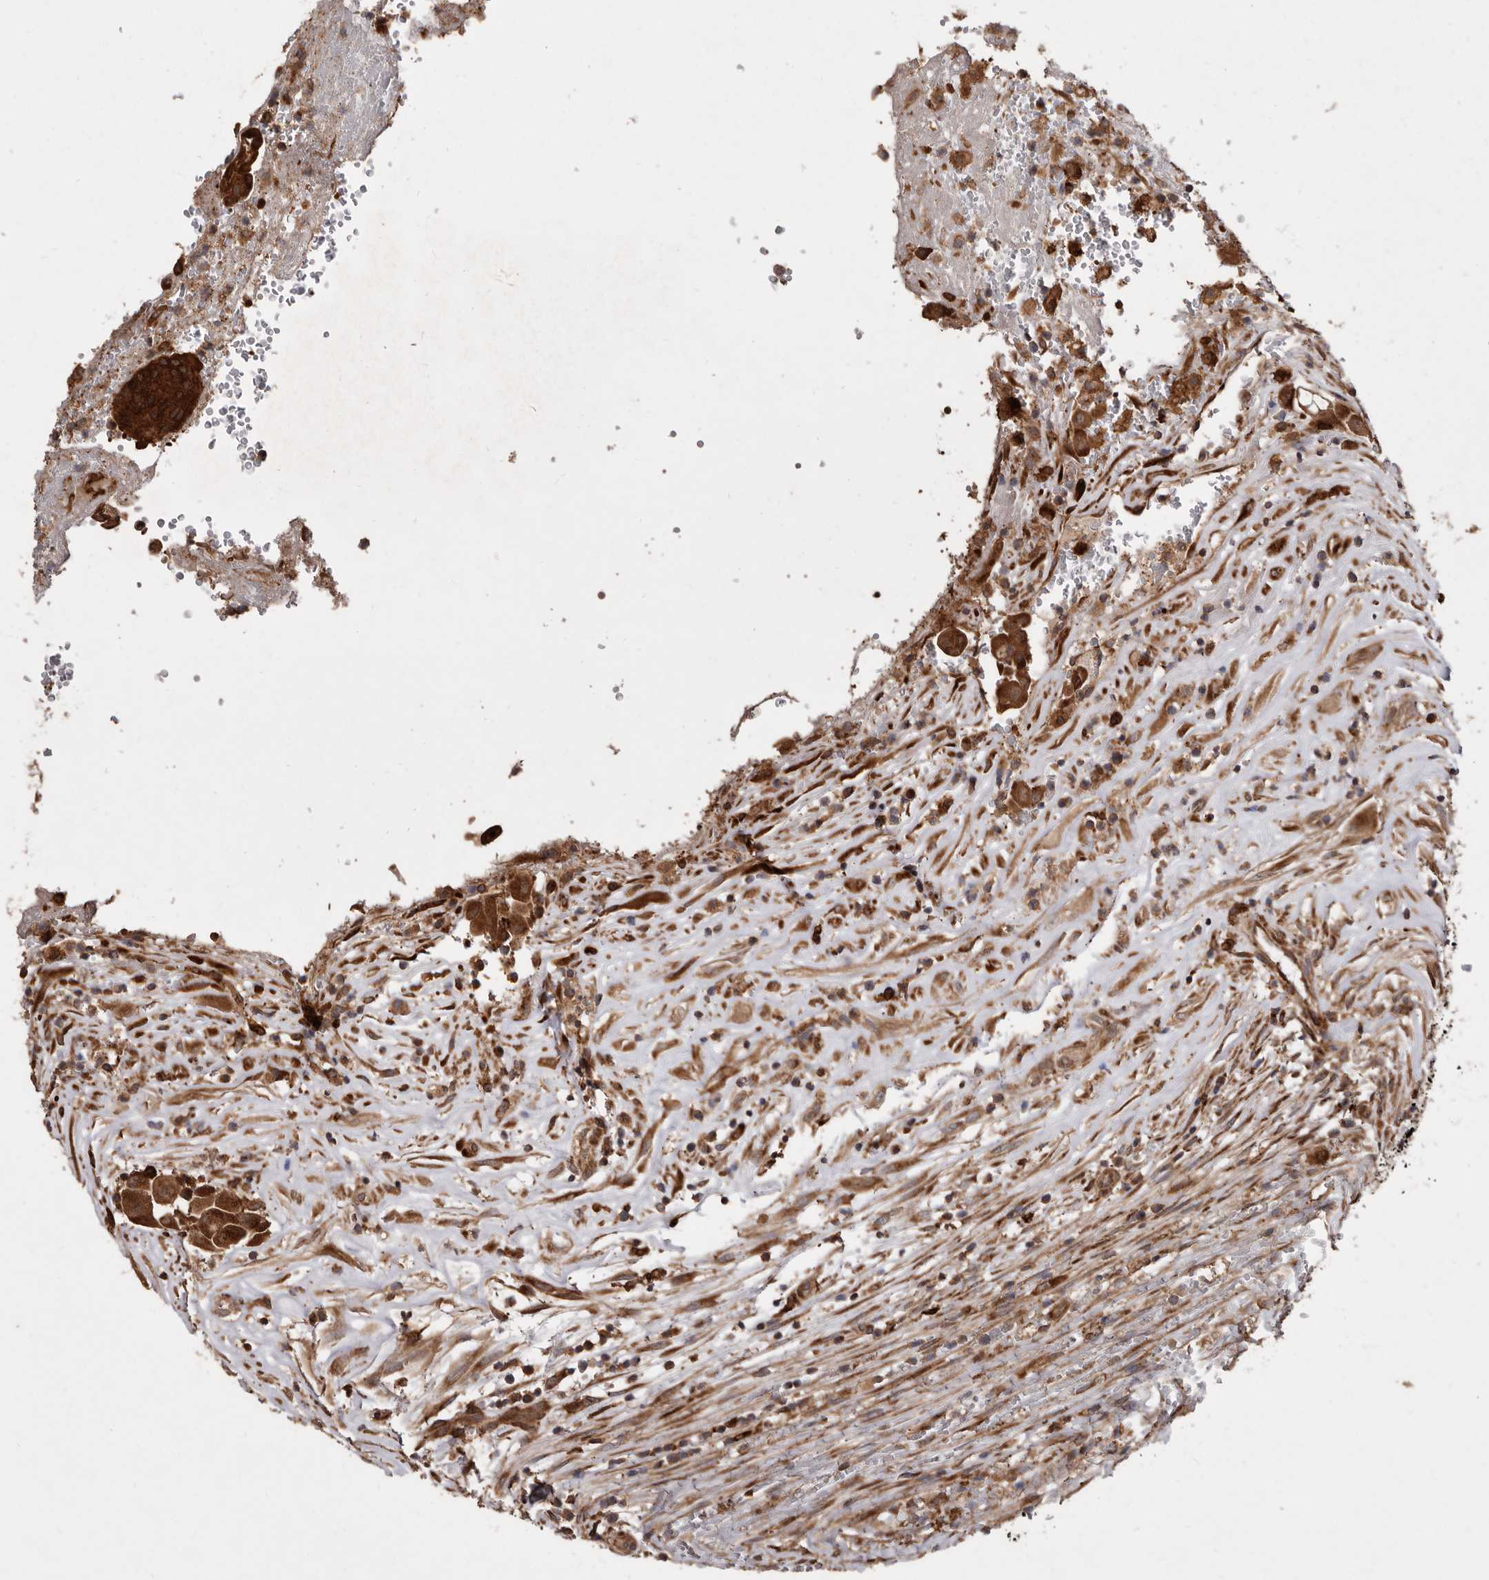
{"staining": {"intensity": "strong", "quantity": ">75%", "location": "cytoplasmic/membranous"}, "tissue": "thyroid cancer", "cell_type": "Tumor cells", "image_type": "cancer", "snomed": [{"axis": "morphology", "description": "Papillary adenocarcinoma, NOS"}, {"axis": "topography", "description": "Thyroid gland"}], "caption": "Protein staining displays strong cytoplasmic/membranous staining in approximately >75% of tumor cells in papillary adenocarcinoma (thyroid).", "gene": "FLAD1", "patient": {"sex": "male", "age": 77}}